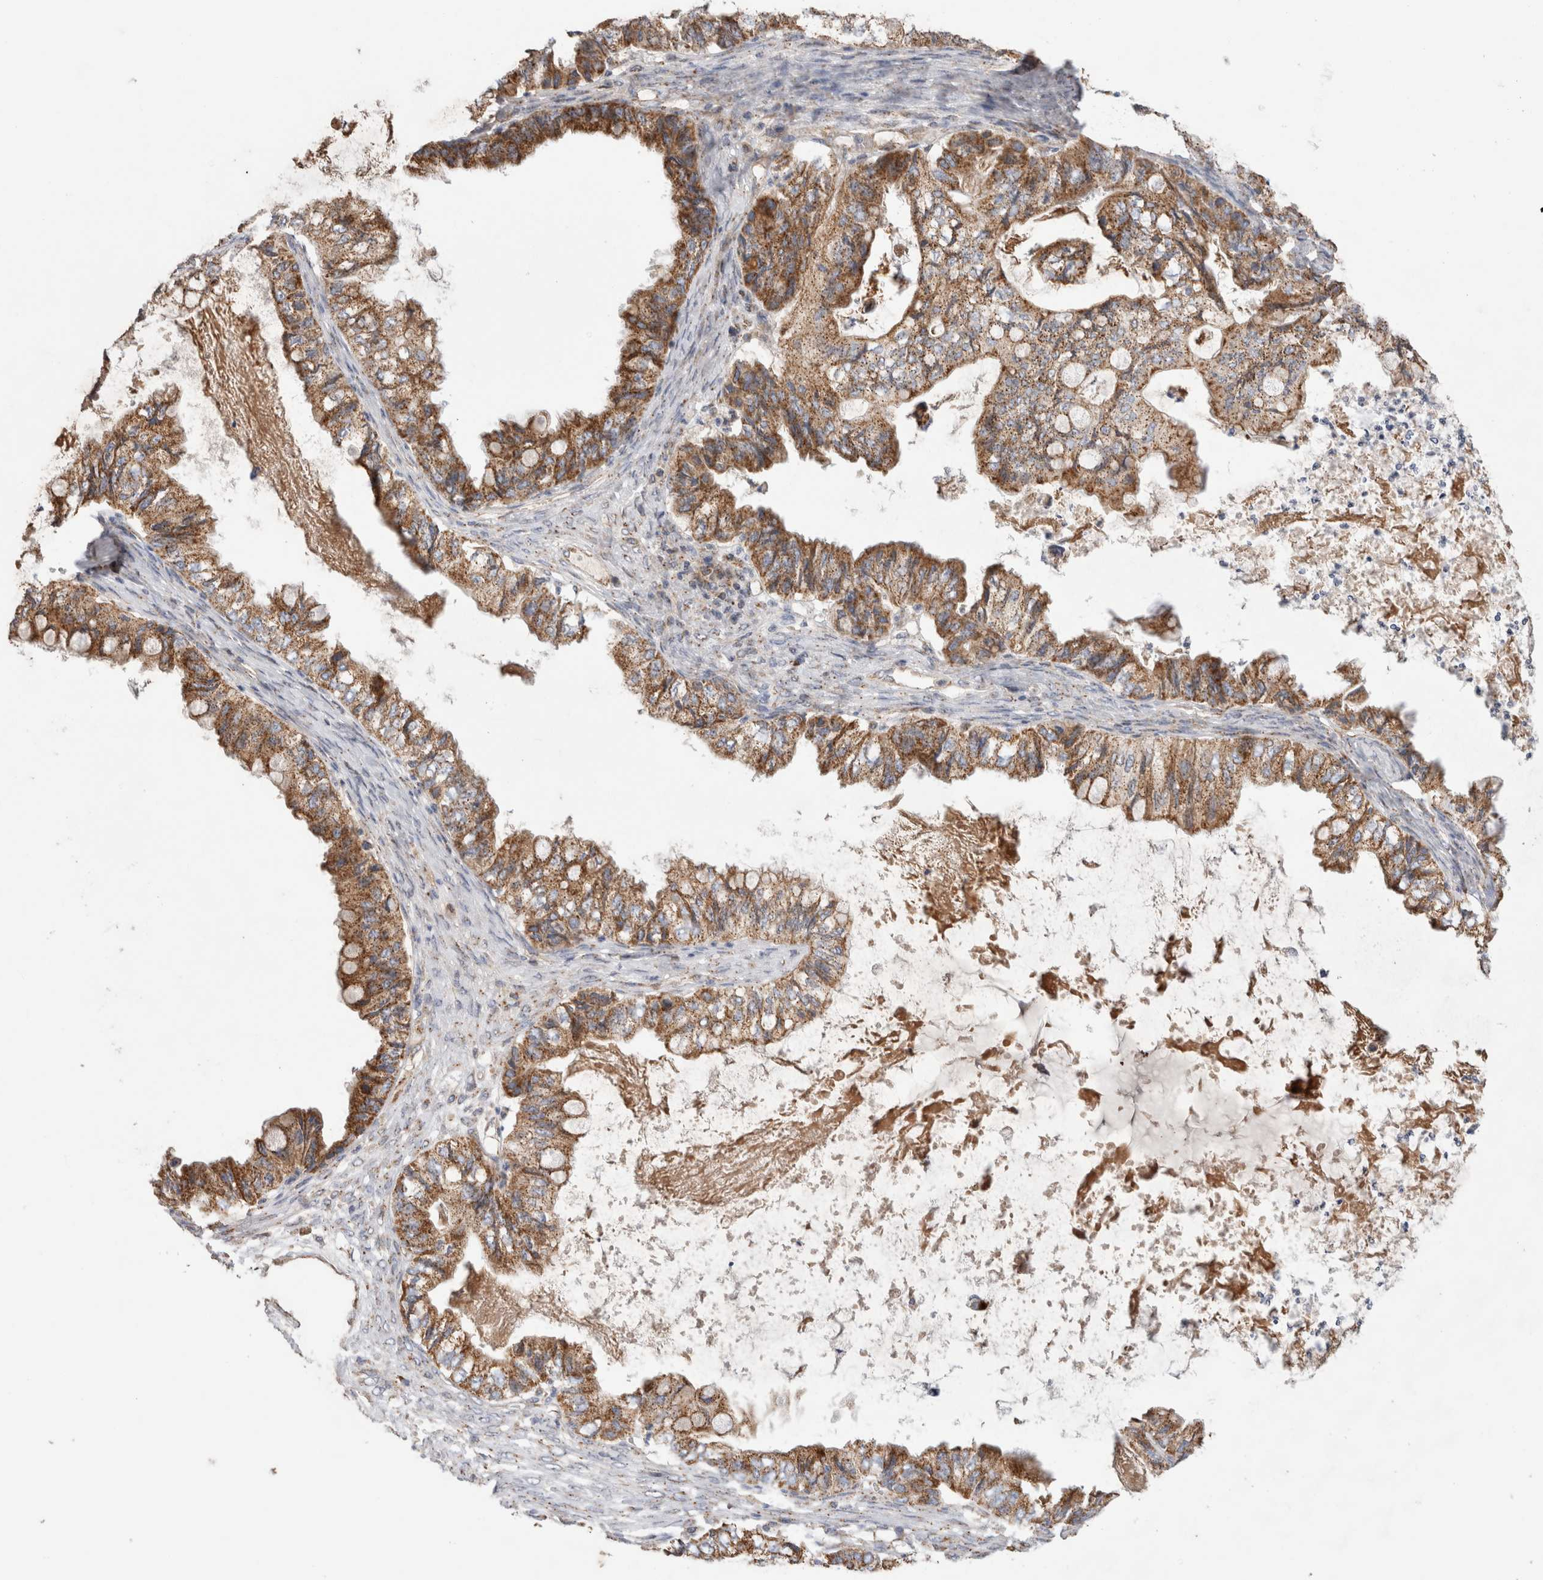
{"staining": {"intensity": "moderate", "quantity": ">75%", "location": "cytoplasmic/membranous"}, "tissue": "ovarian cancer", "cell_type": "Tumor cells", "image_type": "cancer", "snomed": [{"axis": "morphology", "description": "Cystadenocarcinoma, mucinous, NOS"}, {"axis": "topography", "description": "Ovary"}], "caption": "Immunohistochemical staining of human ovarian cancer (mucinous cystadenocarcinoma) shows medium levels of moderate cytoplasmic/membranous positivity in approximately >75% of tumor cells. (brown staining indicates protein expression, while blue staining denotes nuclei).", "gene": "IARS2", "patient": {"sex": "female", "age": 80}}